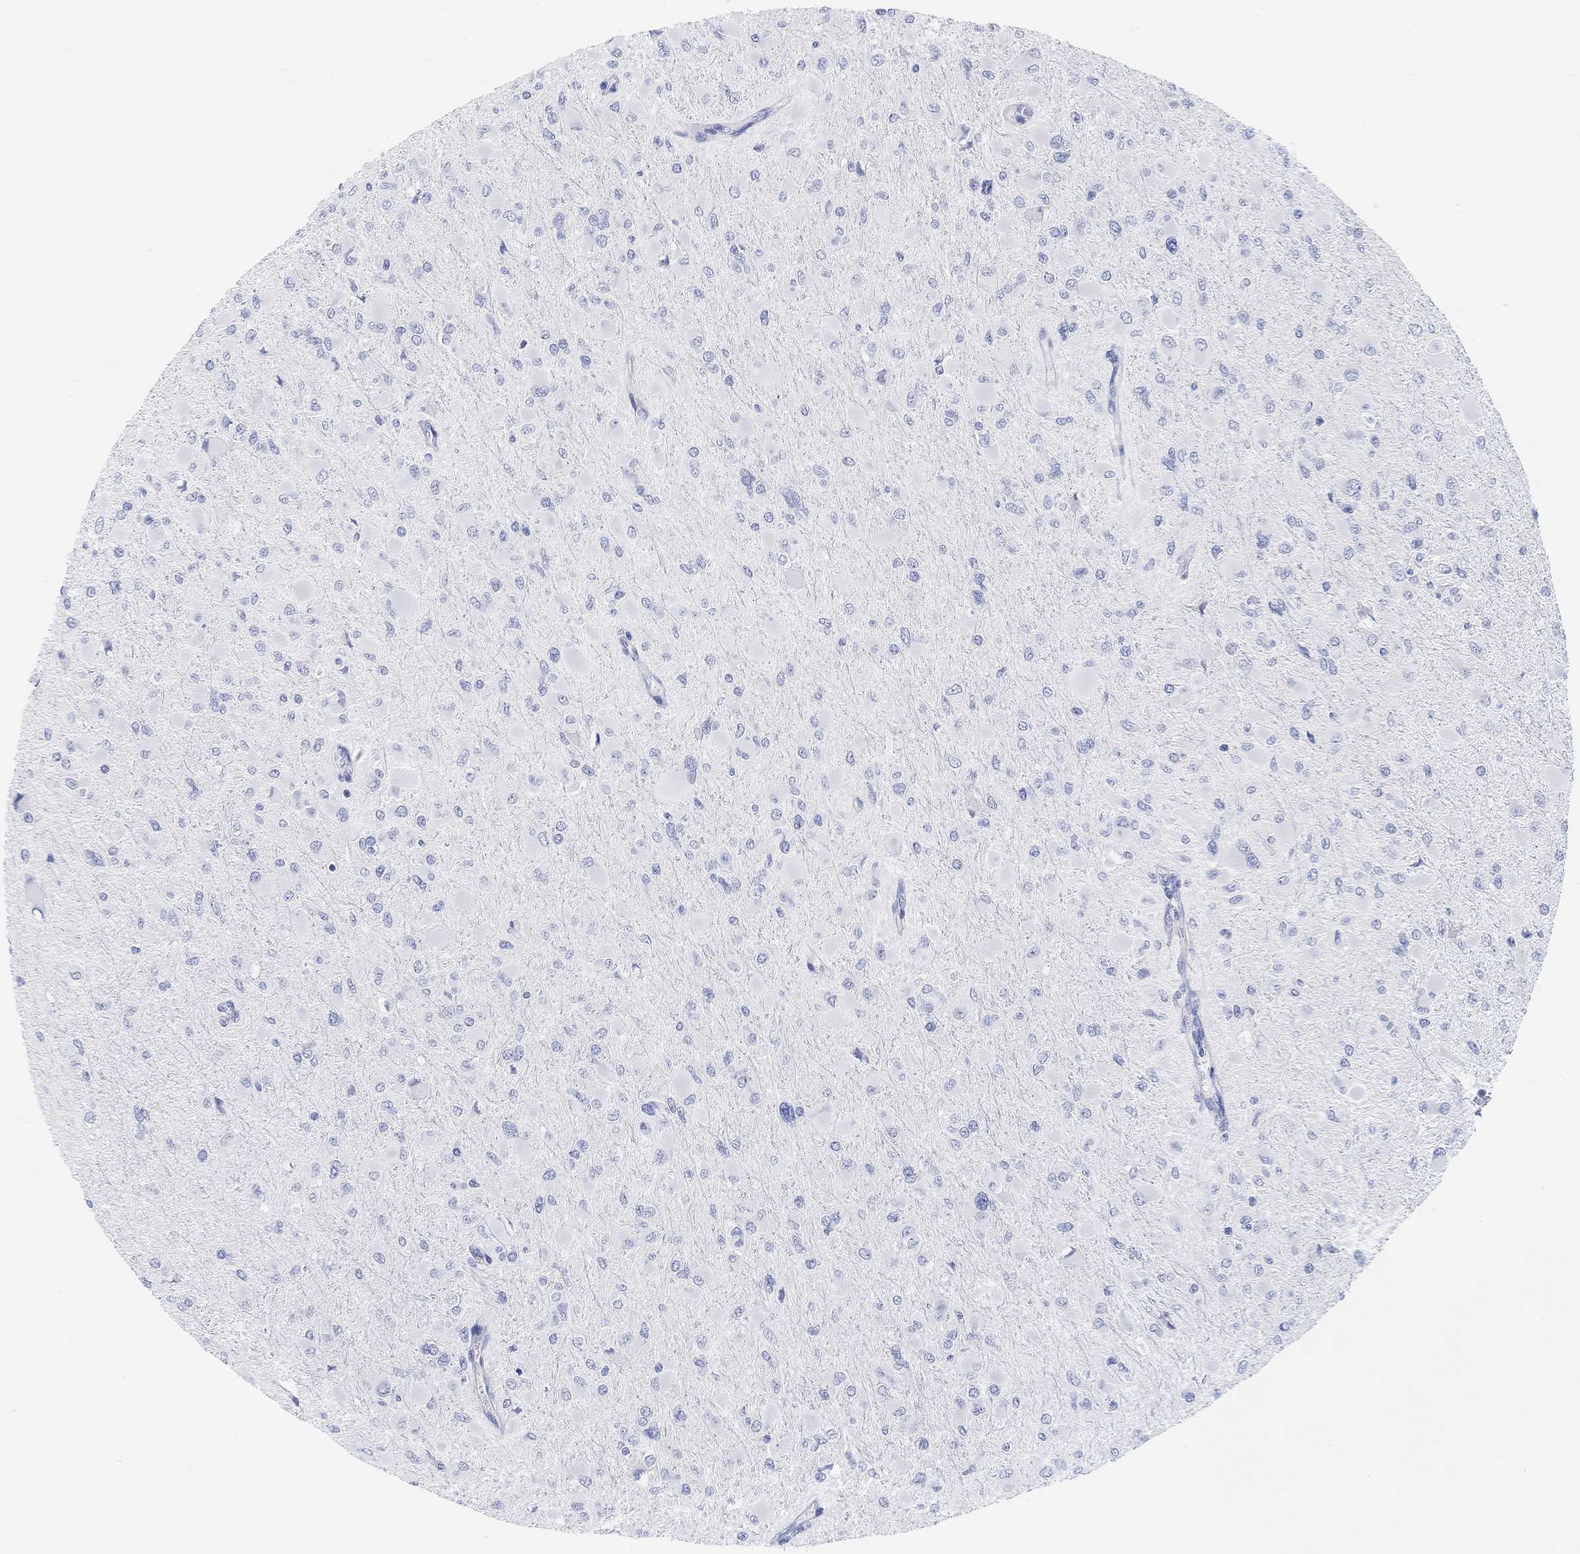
{"staining": {"intensity": "negative", "quantity": "none", "location": "none"}, "tissue": "glioma", "cell_type": "Tumor cells", "image_type": "cancer", "snomed": [{"axis": "morphology", "description": "Glioma, malignant, High grade"}, {"axis": "topography", "description": "Cerebral cortex"}], "caption": "High power microscopy histopathology image of an immunohistochemistry (IHC) micrograph of malignant glioma (high-grade), revealing no significant staining in tumor cells. (DAB immunohistochemistry, high magnification).", "gene": "XIRP2", "patient": {"sex": "female", "age": 36}}